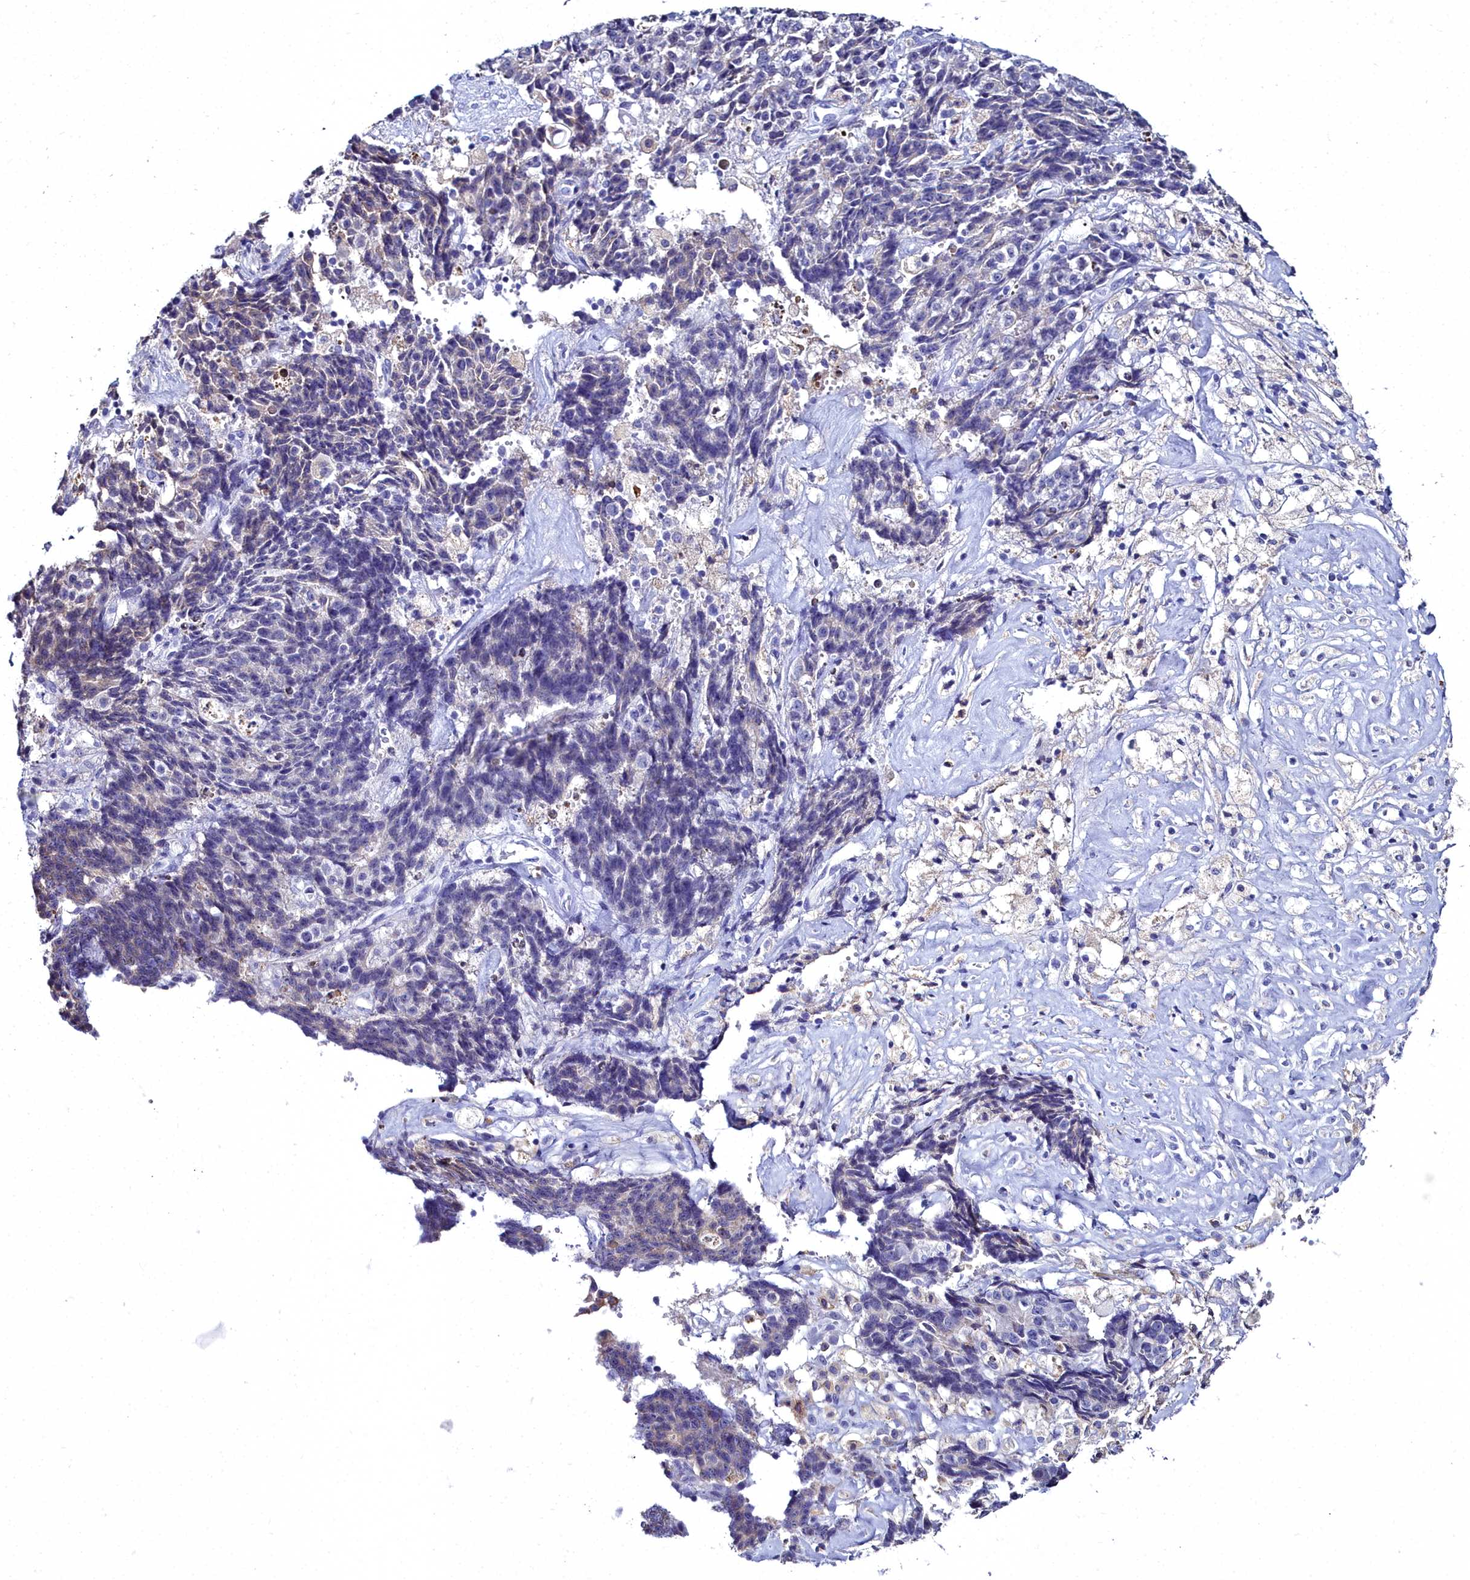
{"staining": {"intensity": "negative", "quantity": "none", "location": "none"}, "tissue": "ovarian cancer", "cell_type": "Tumor cells", "image_type": "cancer", "snomed": [{"axis": "morphology", "description": "Carcinoma, endometroid"}, {"axis": "topography", "description": "Ovary"}], "caption": "DAB (3,3'-diaminobenzidine) immunohistochemical staining of ovarian cancer demonstrates no significant expression in tumor cells.", "gene": "ELAPOR2", "patient": {"sex": "female", "age": 42}}